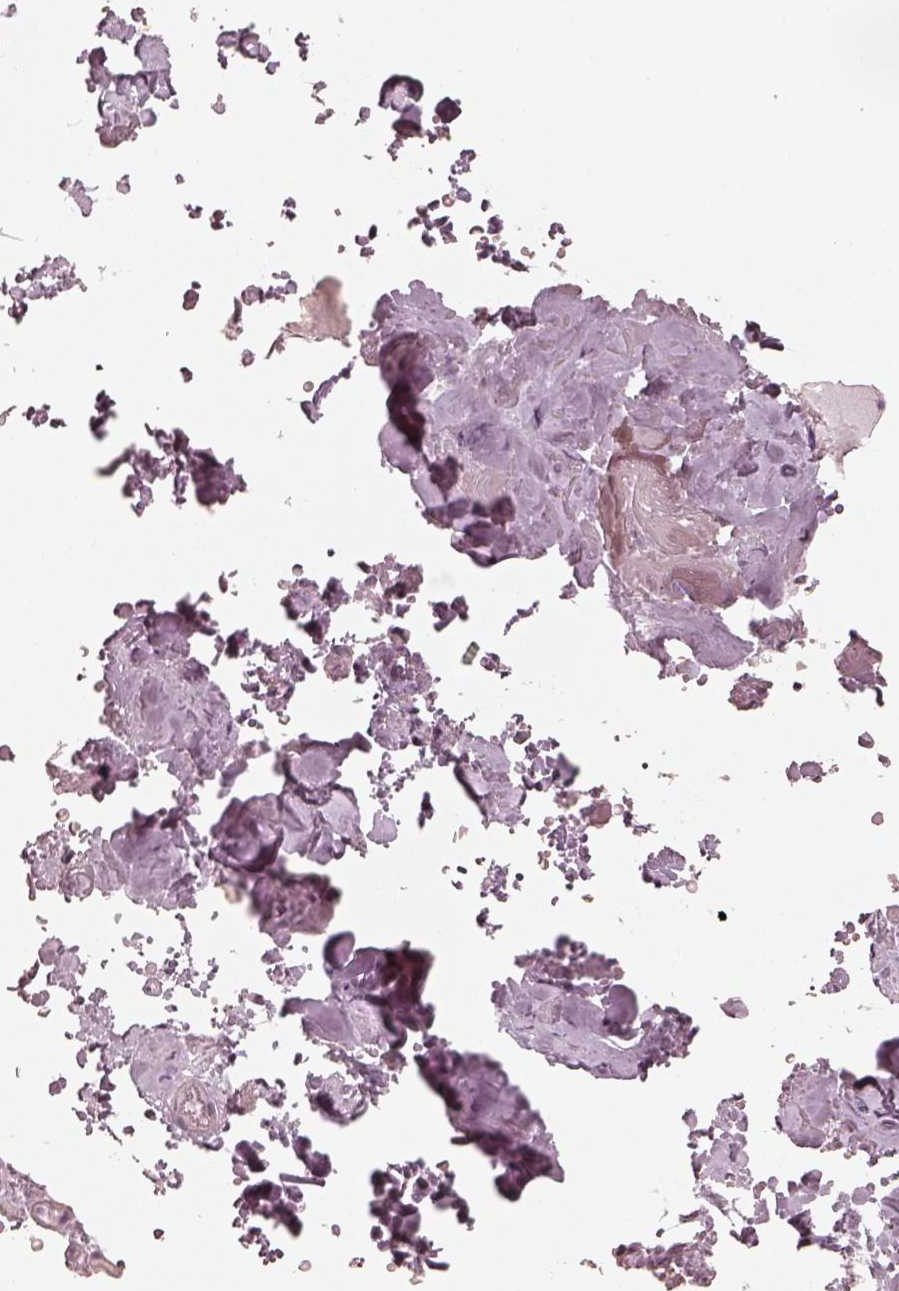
{"staining": {"intensity": "negative", "quantity": "none", "location": "none"}, "tissue": "skeletal muscle", "cell_type": "Myocytes", "image_type": "normal", "snomed": [{"axis": "morphology", "description": "Normal tissue, NOS"}, {"axis": "topography", "description": "Skeletal muscle"}], "caption": "An immunohistochemistry histopathology image of normal skeletal muscle is shown. There is no staining in myocytes of skeletal muscle. The staining is performed using DAB (3,3'-diaminobenzidine) brown chromogen with nuclei counter-stained in using hematoxylin.", "gene": "KRT82", "patient": {"sex": "female", "age": 37}}